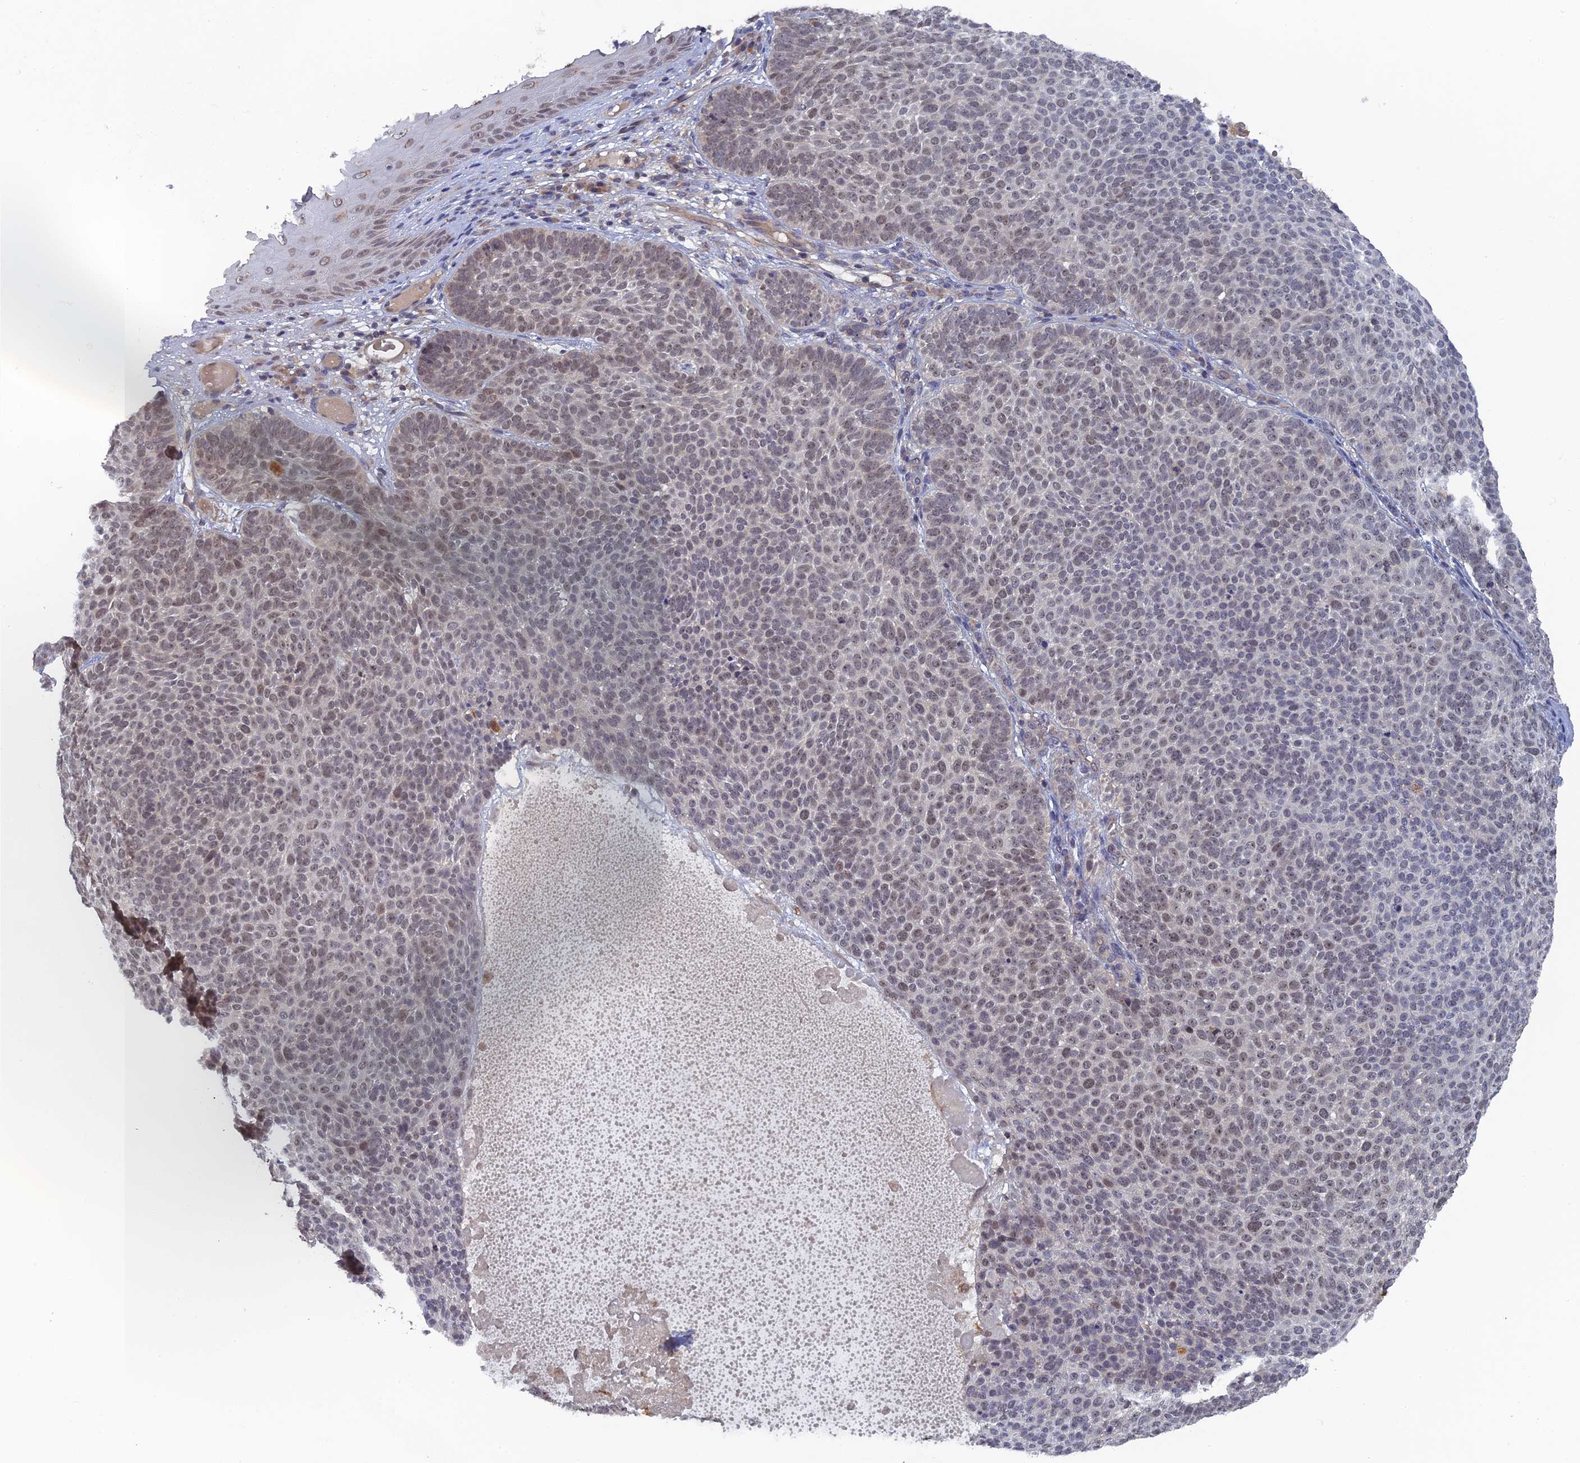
{"staining": {"intensity": "weak", "quantity": "<25%", "location": "nuclear"}, "tissue": "skin cancer", "cell_type": "Tumor cells", "image_type": "cancer", "snomed": [{"axis": "morphology", "description": "Basal cell carcinoma"}, {"axis": "topography", "description": "Skin"}], "caption": "A high-resolution histopathology image shows immunohistochemistry (IHC) staining of basal cell carcinoma (skin), which shows no significant expression in tumor cells.", "gene": "MIGA2", "patient": {"sex": "male", "age": 85}}